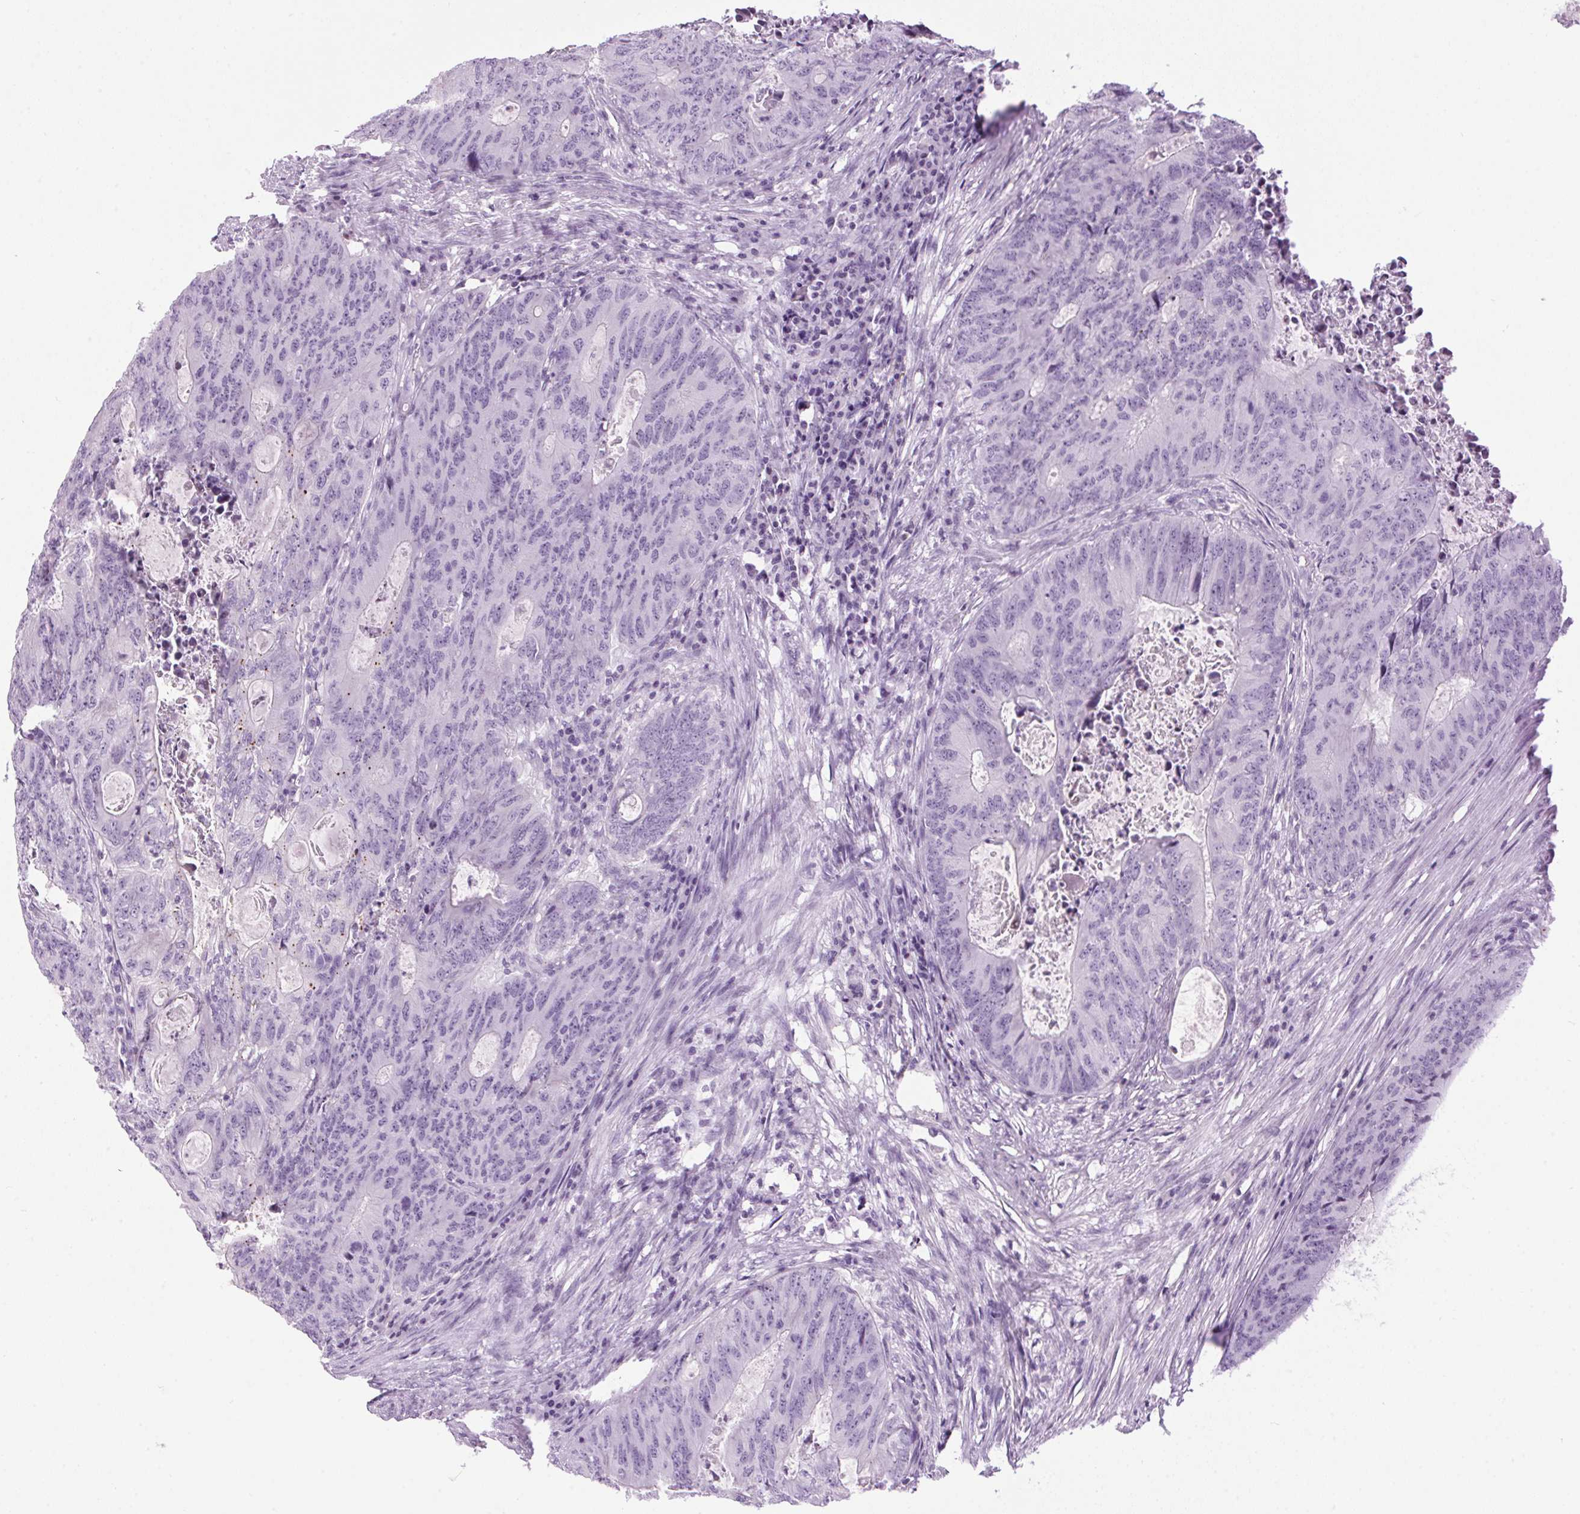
{"staining": {"intensity": "negative", "quantity": "none", "location": "none"}, "tissue": "colorectal cancer", "cell_type": "Tumor cells", "image_type": "cancer", "snomed": [{"axis": "morphology", "description": "Adenocarcinoma, NOS"}, {"axis": "topography", "description": "Colon"}], "caption": "Tumor cells are negative for brown protein staining in colorectal cancer. The staining was performed using DAB to visualize the protein expression in brown, while the nuclei were stained in blue with hematoxylin (Magnification: 20x).", "gene": "TMEM88B", "patient": {"sex": "male", "age": 67}}